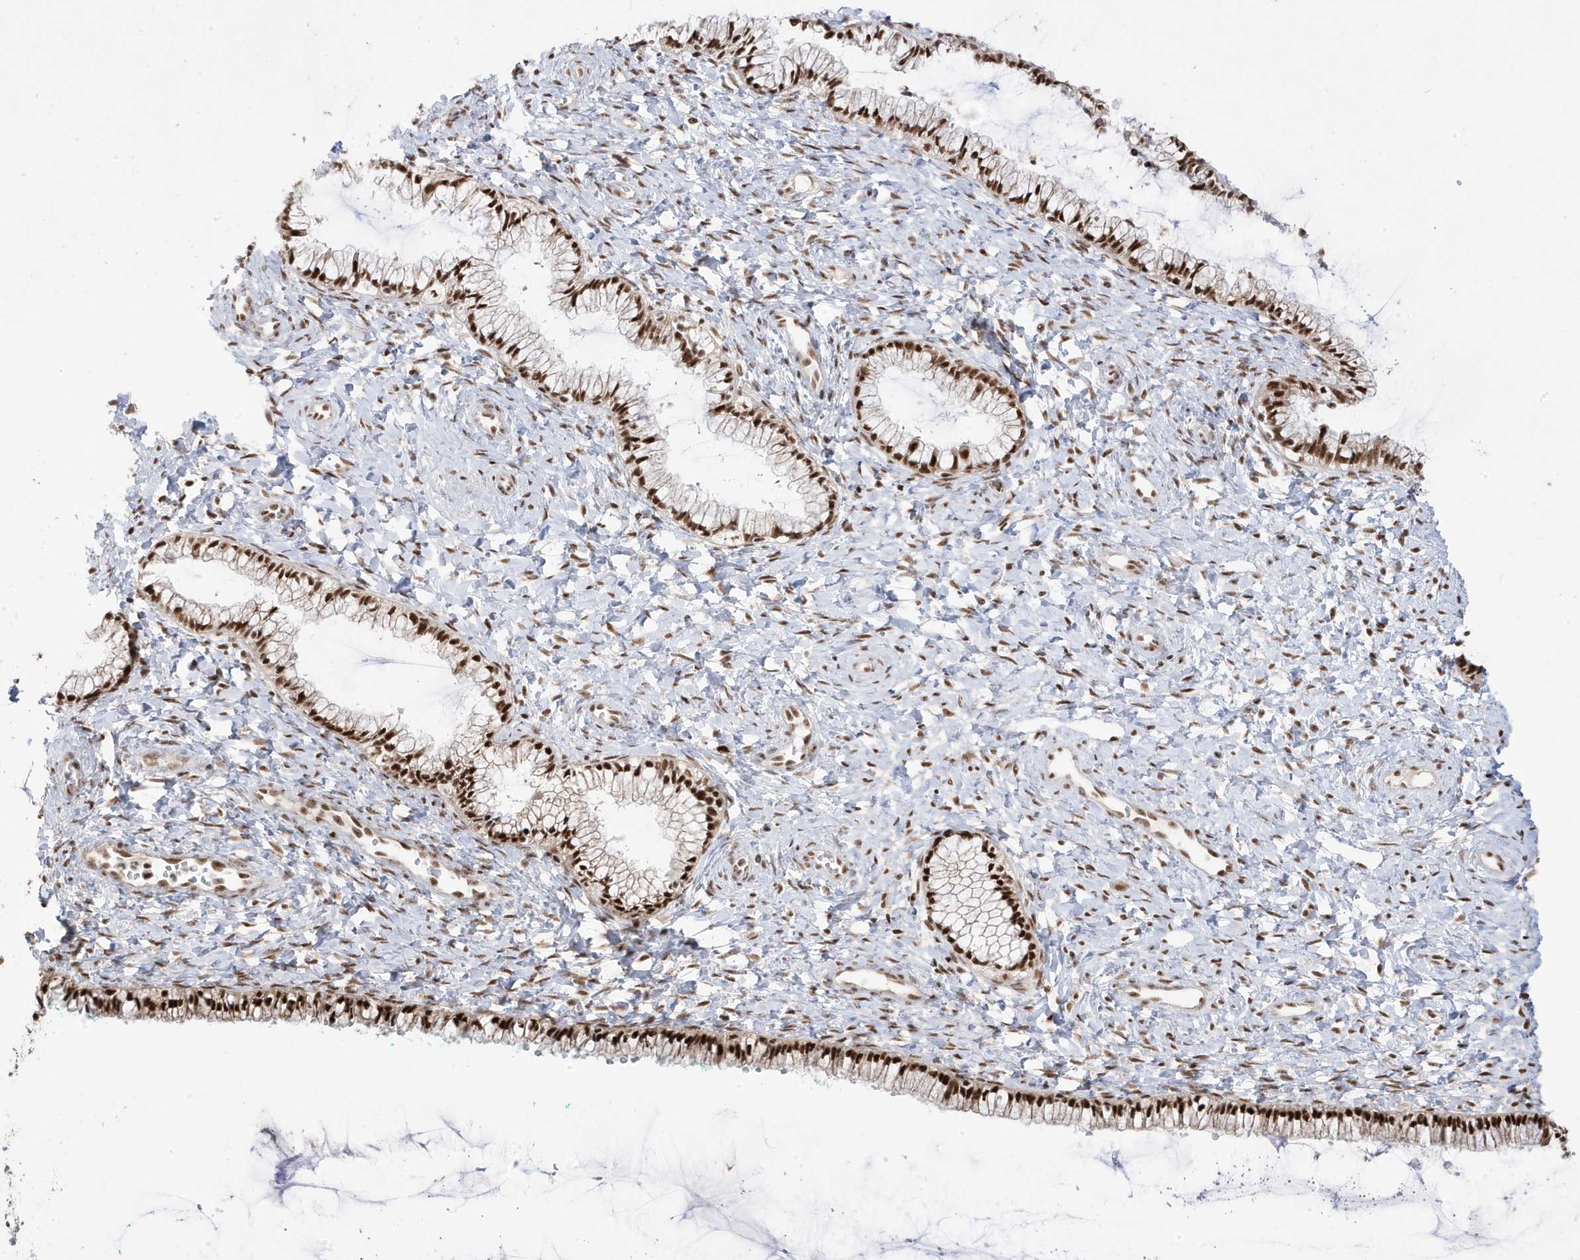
{"staining": {"intensity": "strong", "quantity": ">75%", "location": "nuclear"}, "tissue": "cervix", "cell_type": "Glandular cells", "image_type": "normal", "snomed": [{"axis": "morphology", "description": "Normal tissue, NOS"}, {"axis": "morphology", "description": "Adenocarcinoma, NOS"}, {"axis": "topography", "description": "Cervix"}], "caption": "DAB (3,3'-diaminobenzidine) immunohistochemical staining of benign human cervix shows strong nuclear protein expression in about >75% of glandular cells.", "gene": "MTREX", "patient": {"sex": "female", "age": 29}}